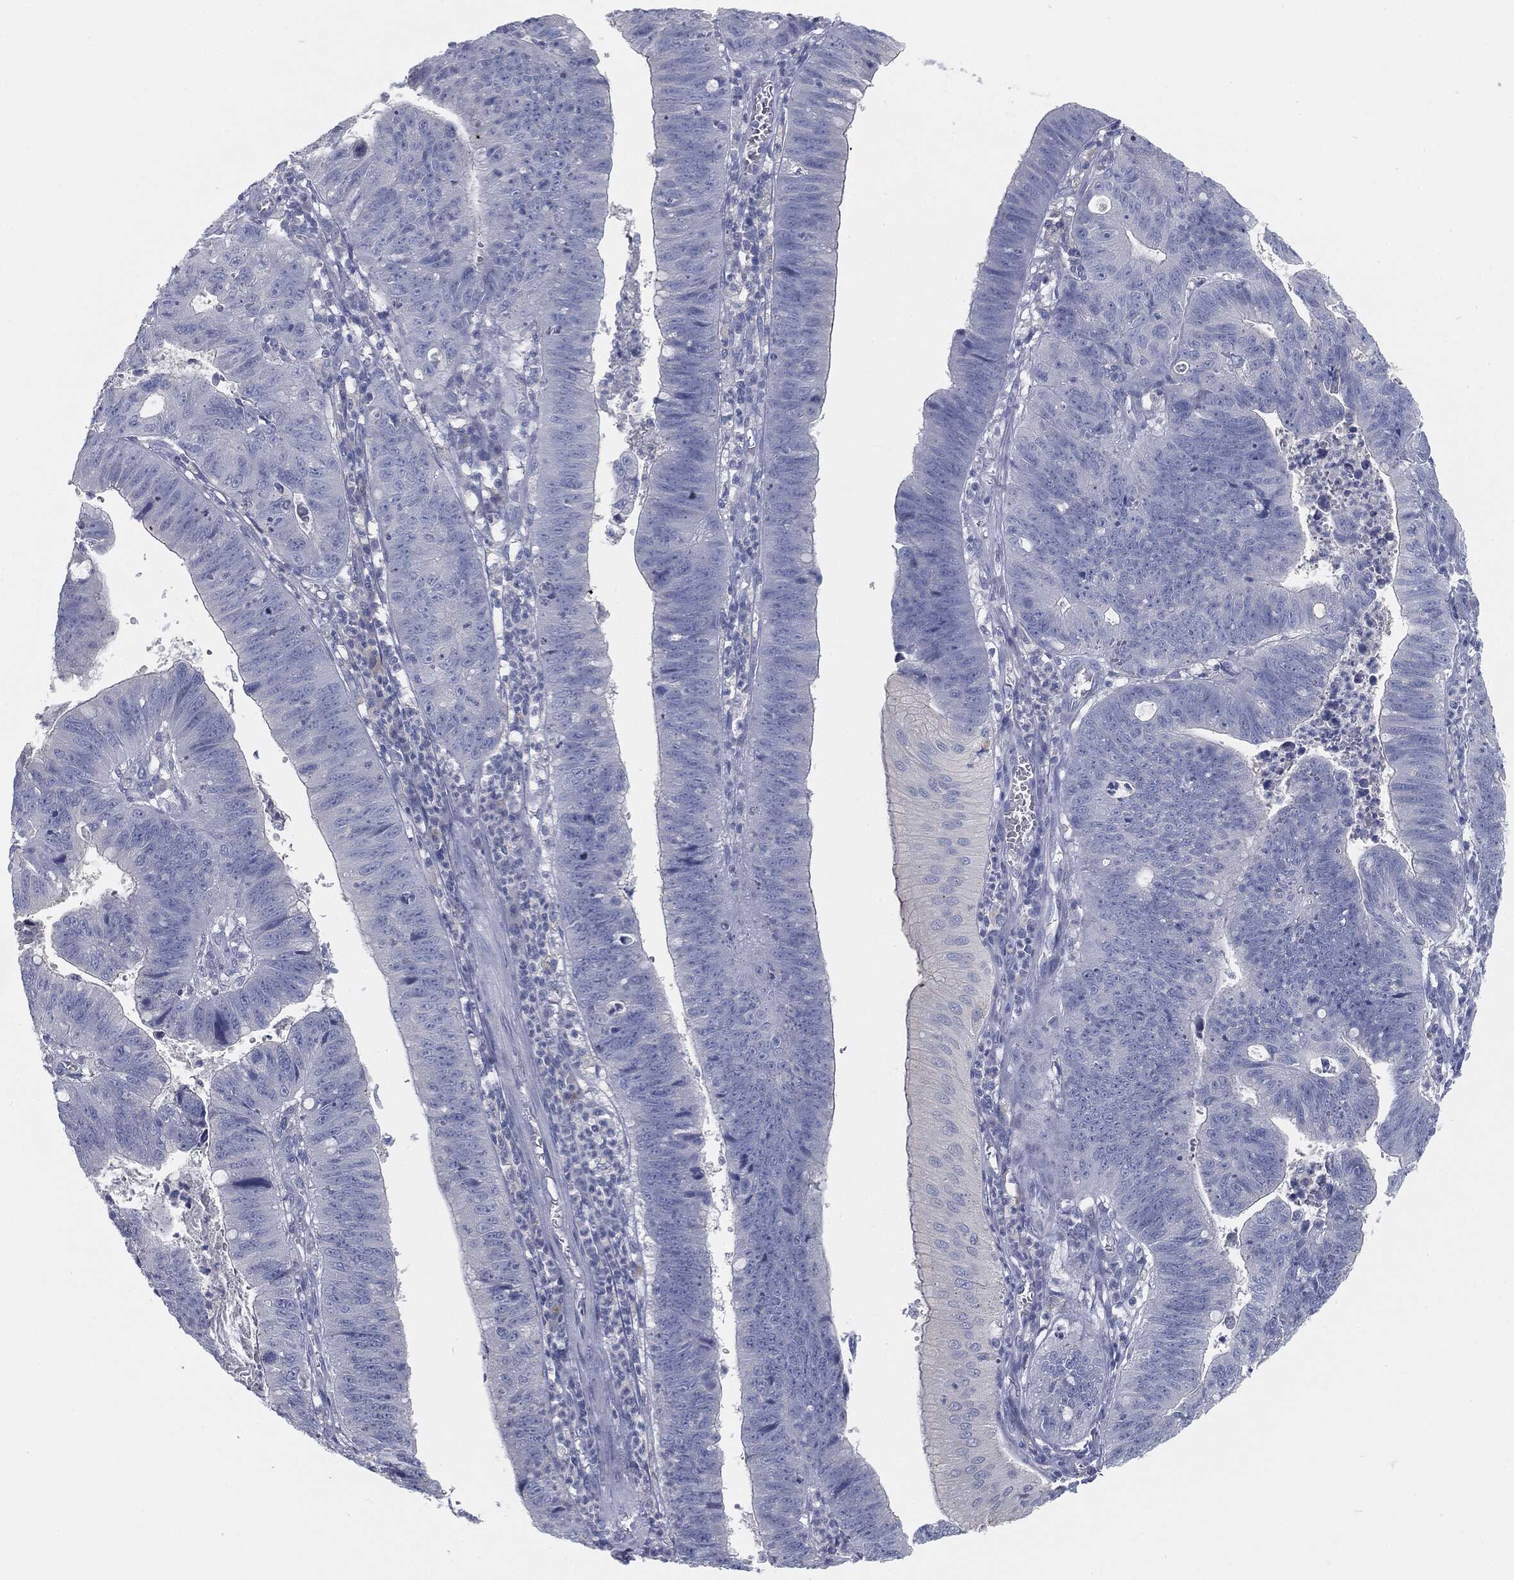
{"staining": {"intensity": "negative", "quantity": "none", "location": "none"}, "tissue": "stomach cancer", "cell_type": "Tumor cells", "image_type": "cancer", "snomed": [{"axis": "morphology", "description": "Adenocarcinoma, NOS"}, {"axis": "topography", "description": "Stomach"}], "caption": "This is a image of immunohistochemistry (IHC) staining of adenocarcinoma (stomach), which shows no expression in tumor cells.", "gene": "CAV3", "patient": {"sex": "male", "age": 59}}